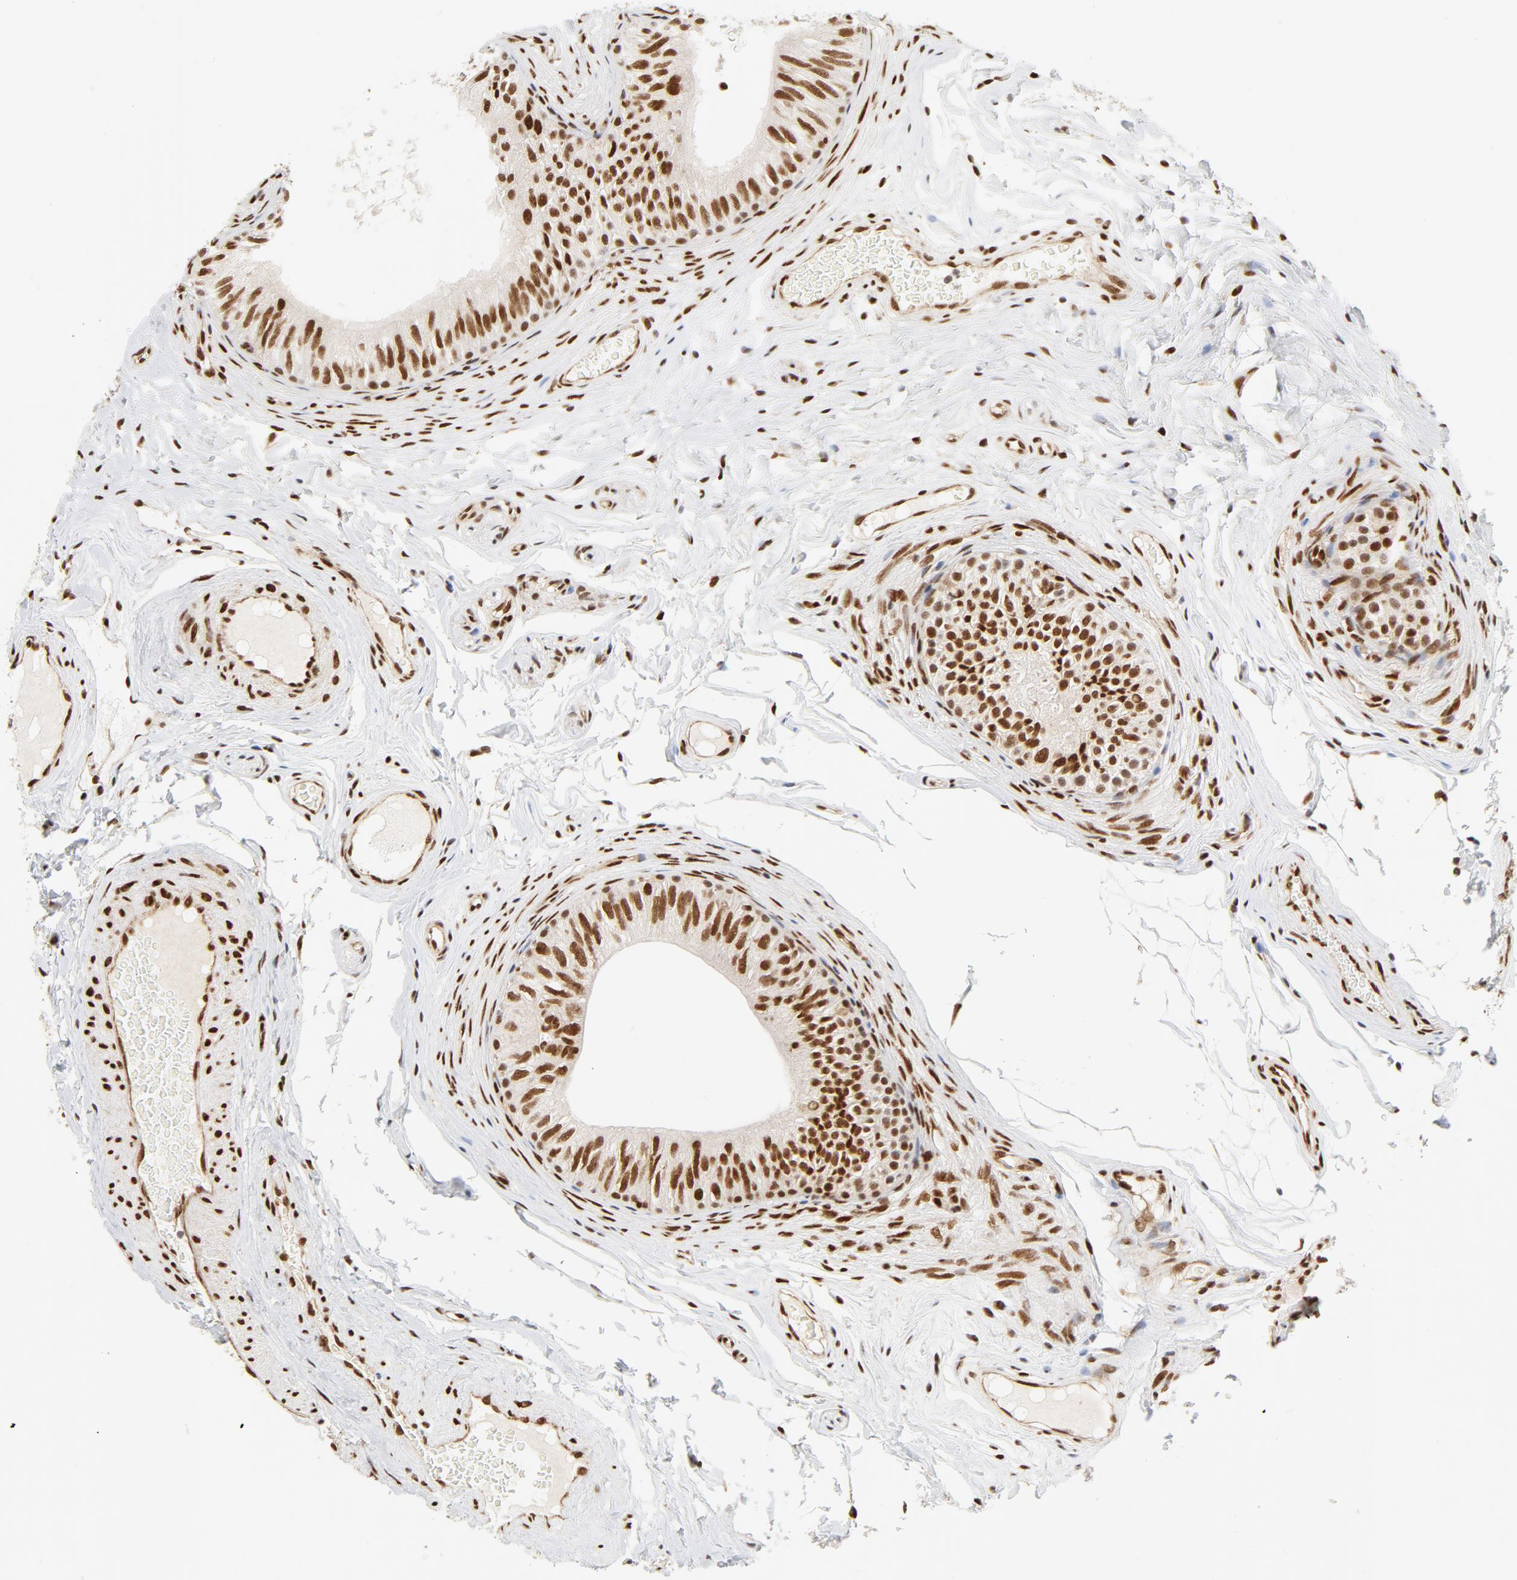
{"staining": {"intensity": "moderate", "quantity": ">75%", "location": "nuclear"}, "tissue": "epididymis", "cell_type": "Glandular cells", "image_type": "normal", "snomed": [{"axis": "morphology", "description": "Normal tissue, NOS"}, {"axis": "topography", "description": "Testis"}, {"axis": "topography", "description": "Epididymis"}], "caption": "DAB immunohistochemical staining of normal epididymis demonstrates moderate nuclear protein expression in about >75% of glandular cells.", "gene": "MEF2A", "patient": {"sex": "male", "age": 36}}